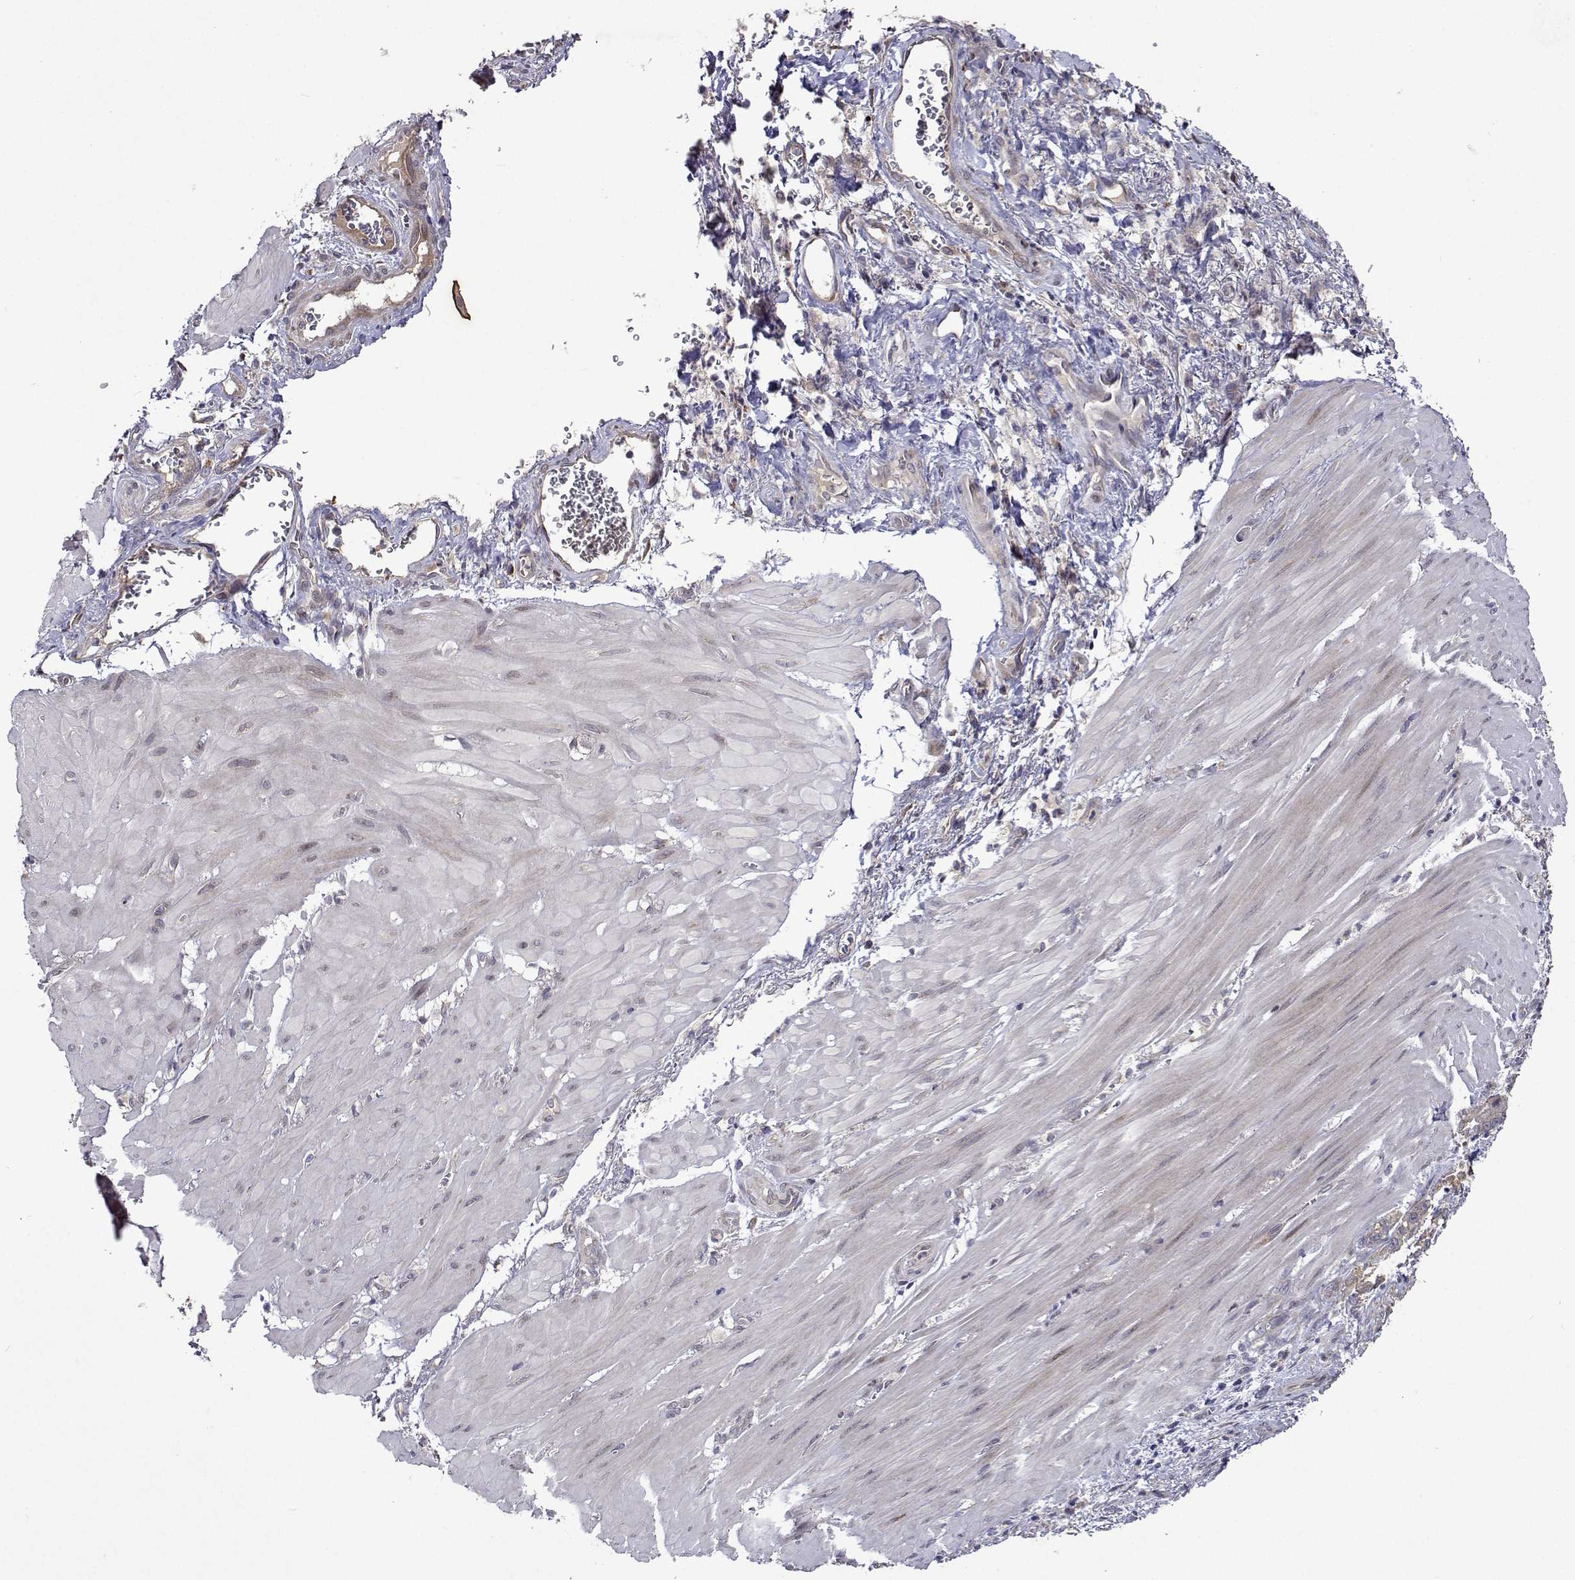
{"staining": {"intensity": "negative", "quantity": "none", "location": "none"}, "tissue": "stomach cancer", "cell_type": "Tumor cells", "image_type": "cancer", "snomed": [{"axis": "morphology", "description": "Normal tissue, NOS"}, {"axis": "morphology", "description": "Adenocarcinoma, NOS"}, {"axis": "topography", "description": "Esophagus"}, {"axis": "topography", "description": "Stomach, upper"}], "caption": "Photomicrograph shows no significant protein expression in tumor cells of stomach adenocarcinoma.", "gene": "TARBP2", "patient": {"sex": "male", "age": 74}}